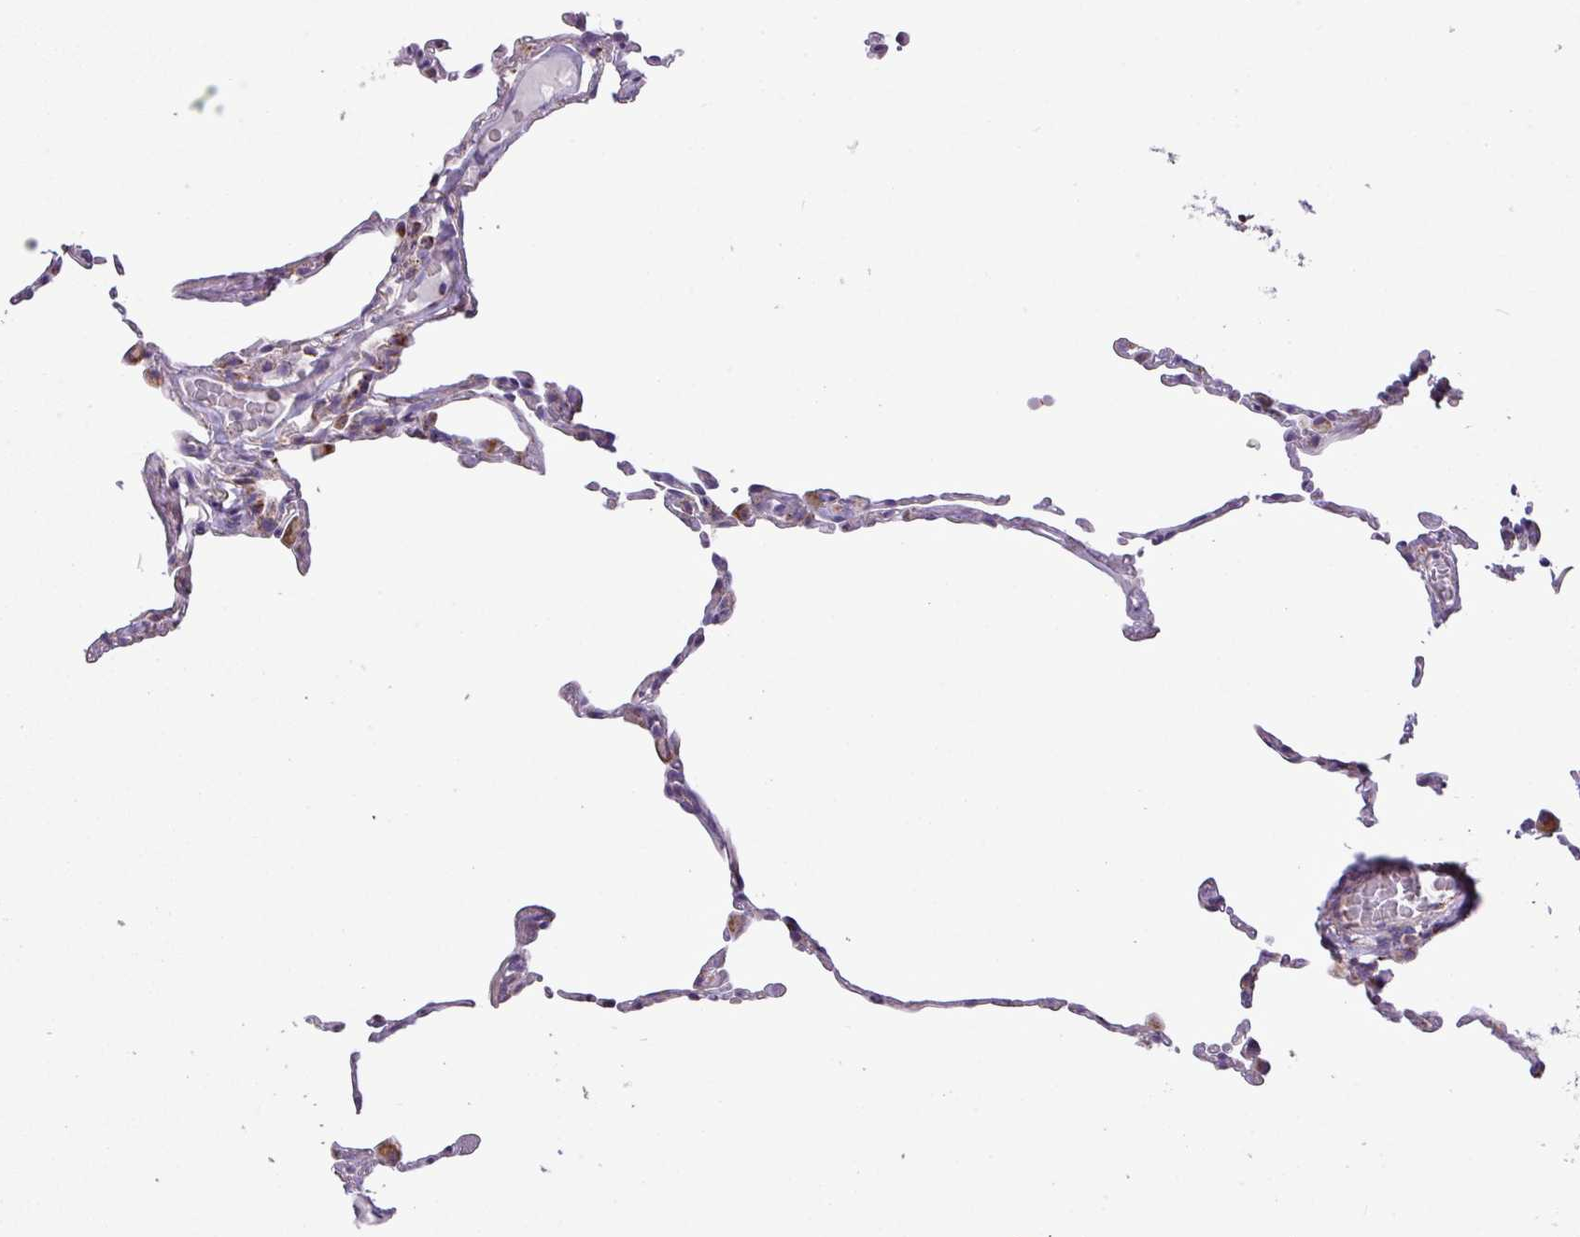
{"staining": {"intensity": "moderate", "quantity": "<25%", "location": "cytoplasmic/membranous"}, "tissue": "lung", "cell_type": "Alveolar cells", "image_type": "normal", "snomed": [{"axis": "morphology", "description": "Normal tissue, NOS"}, {"axis": "topography", "description": "Lung"}], "caption": "Lung stained with DAB immunohistochemistry (IHC) reveals low levels of moderate cytoplasmic/membranous expression in approximately <25% of alveolar cells. (brown staining indicates protein expression, while blue staining denotes nuclei).", "gene": "ZNF81", "patient": {"sex": "female", "age": 57}}